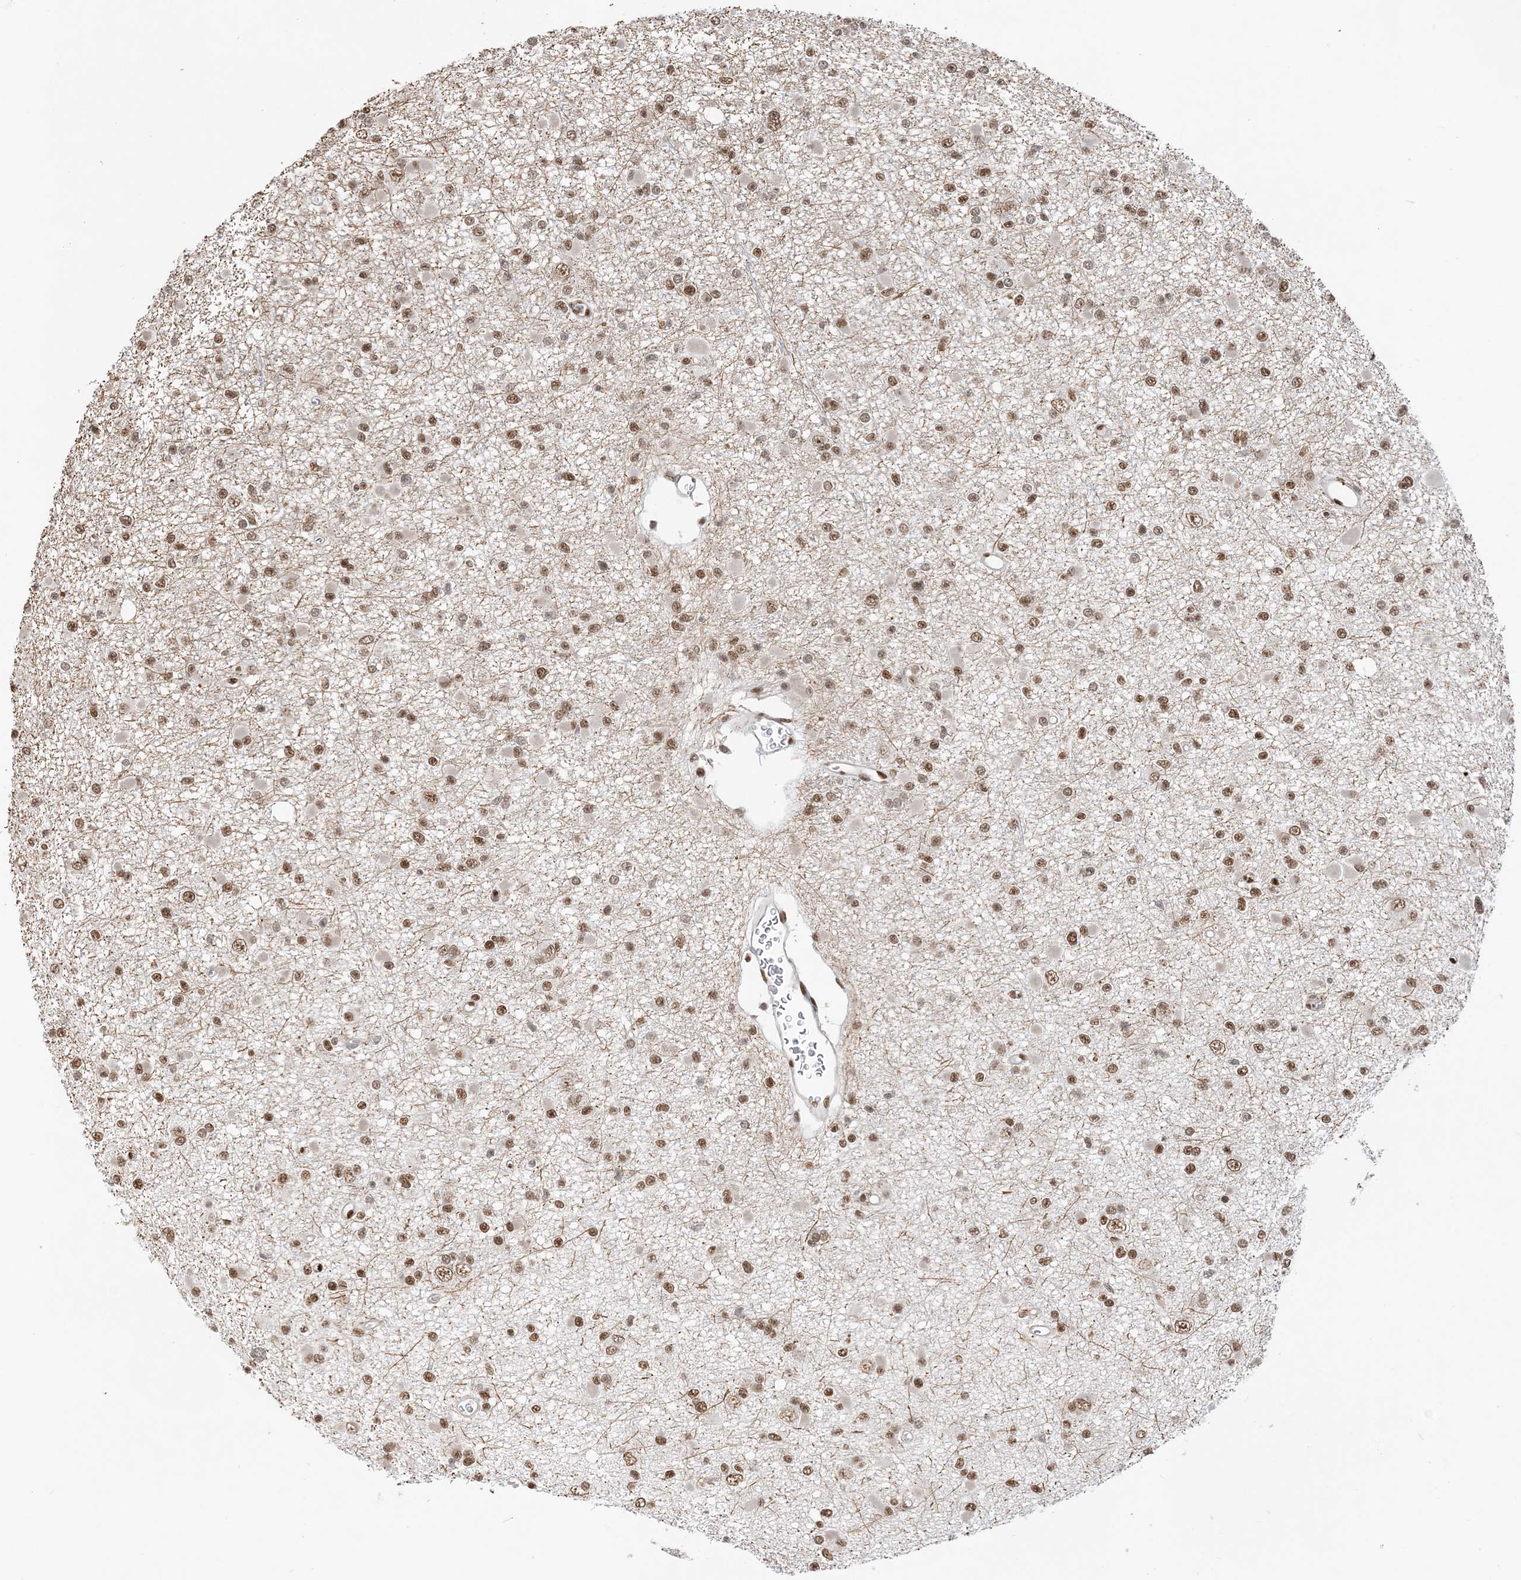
{"staining": {"intensity": "moderate", "quantity": ">75%", "location": "nuclear"}, "tissue": "glioma", "cell_type": "Tumor cells", "image_type": "cancer", "snomed": [{"axis": "morphology", "description": "Glioma, malignant, Low grade"}, {"axis": "topography", "description": "Brain"}], "caption": "About >75% of tumor cells in malignant glioma (low-grade) show moderate nuclear protein positivity as visualized by brown immunohistochemical staining.", "gene": "SEPHS1", "patient": {"sex": "female", "age": 22}}